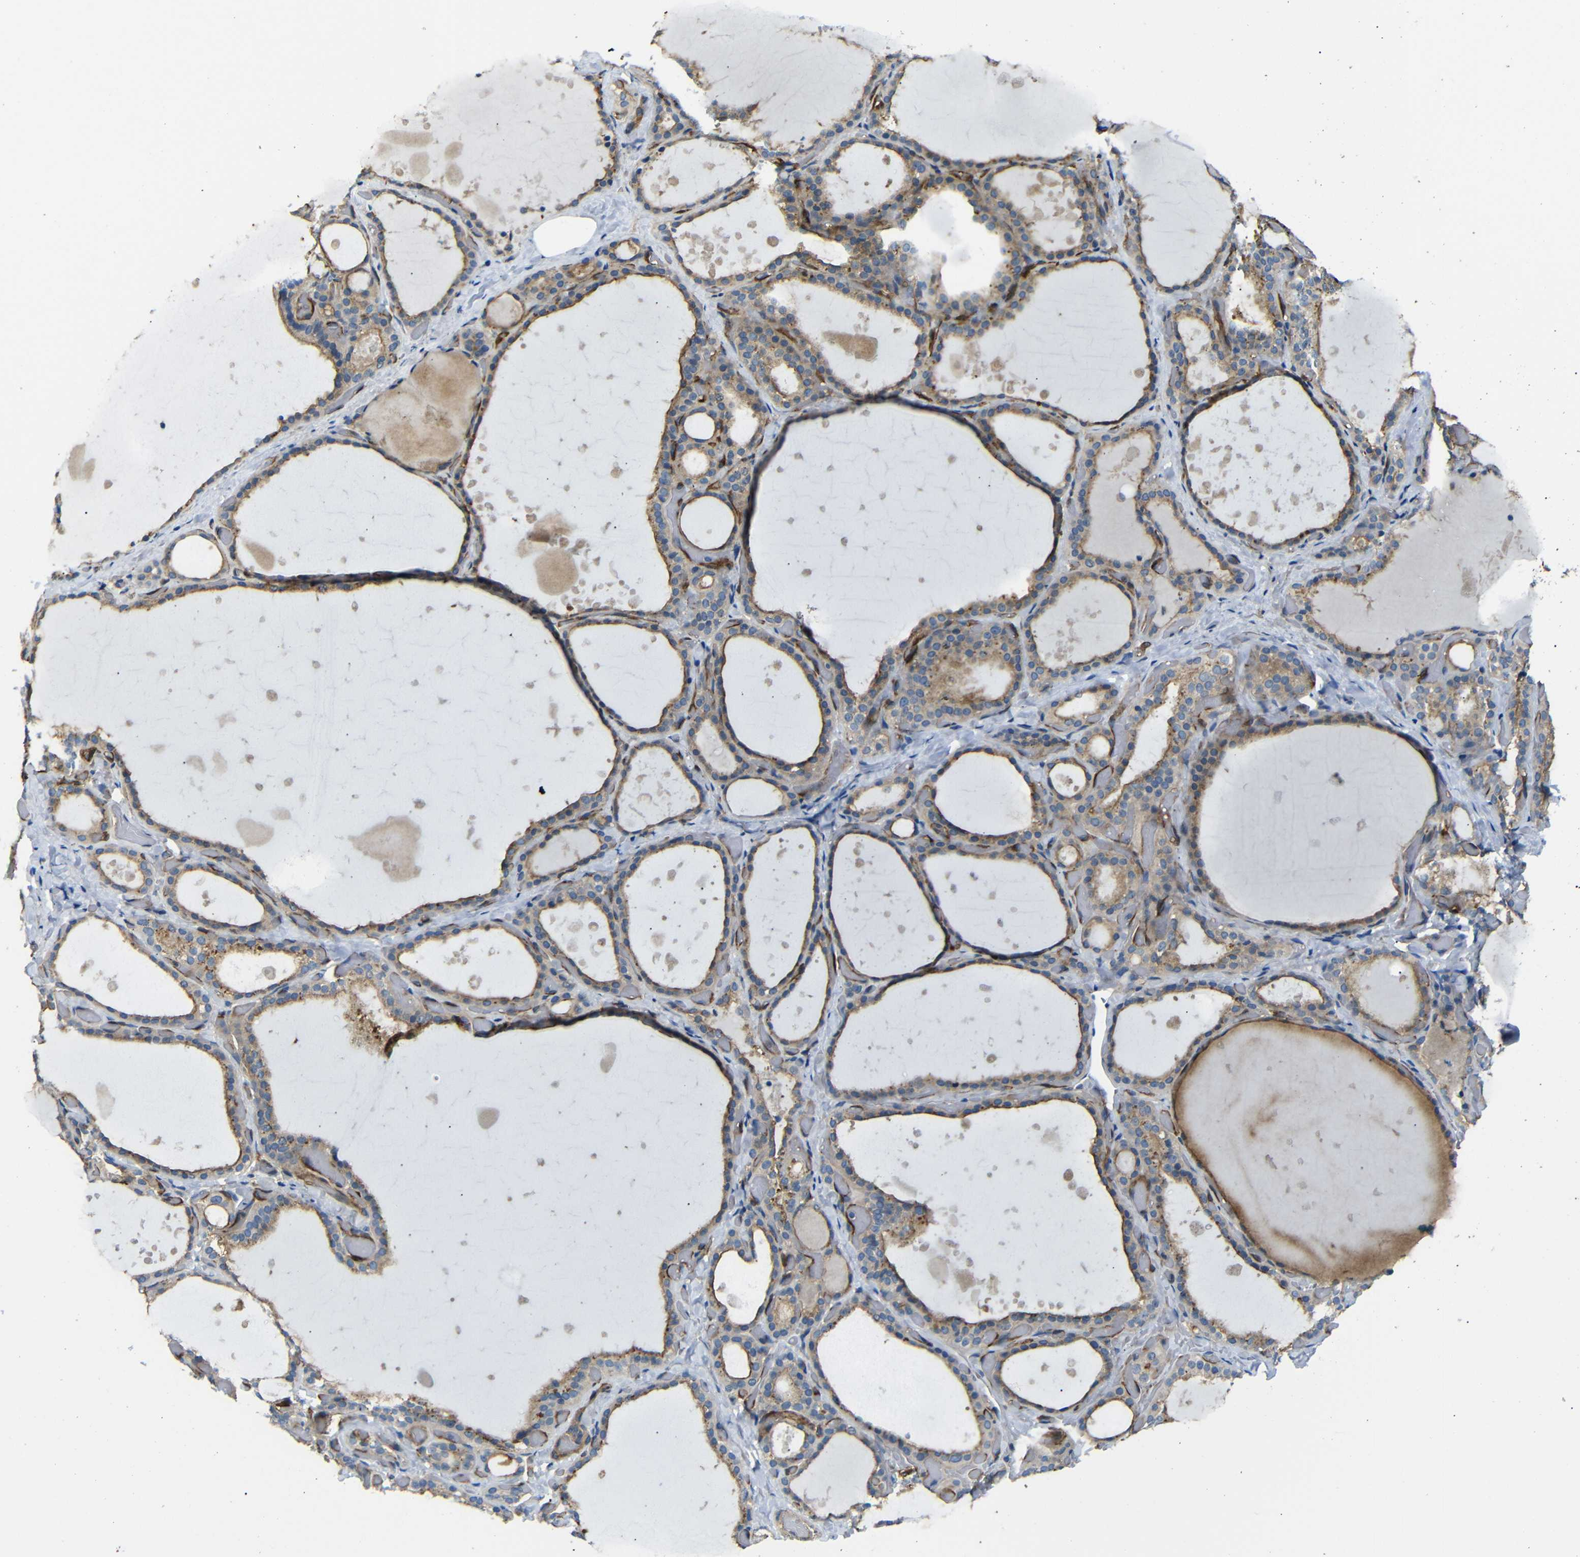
{"staining": {"intensity": "weak", "quantity": ">75%", "location": "cytoplasmic/membranous"}, "tissue": "thyroid gland", "cell_type": "Glandular cells", "image_type": "normal", "snomed": [{"axis": "morphology", "description": "Normal tissue, NOS"}, {"axis": "topography", "description": "Thyroid gland"}], "caption": "The immunohistochemical stain highlights weak cytoplasmic/membranous positivity in glandular cells of unremarkable thyroid gland.", "gene": "MYO1B", "patient": {"sex": "female", "age": 44}}